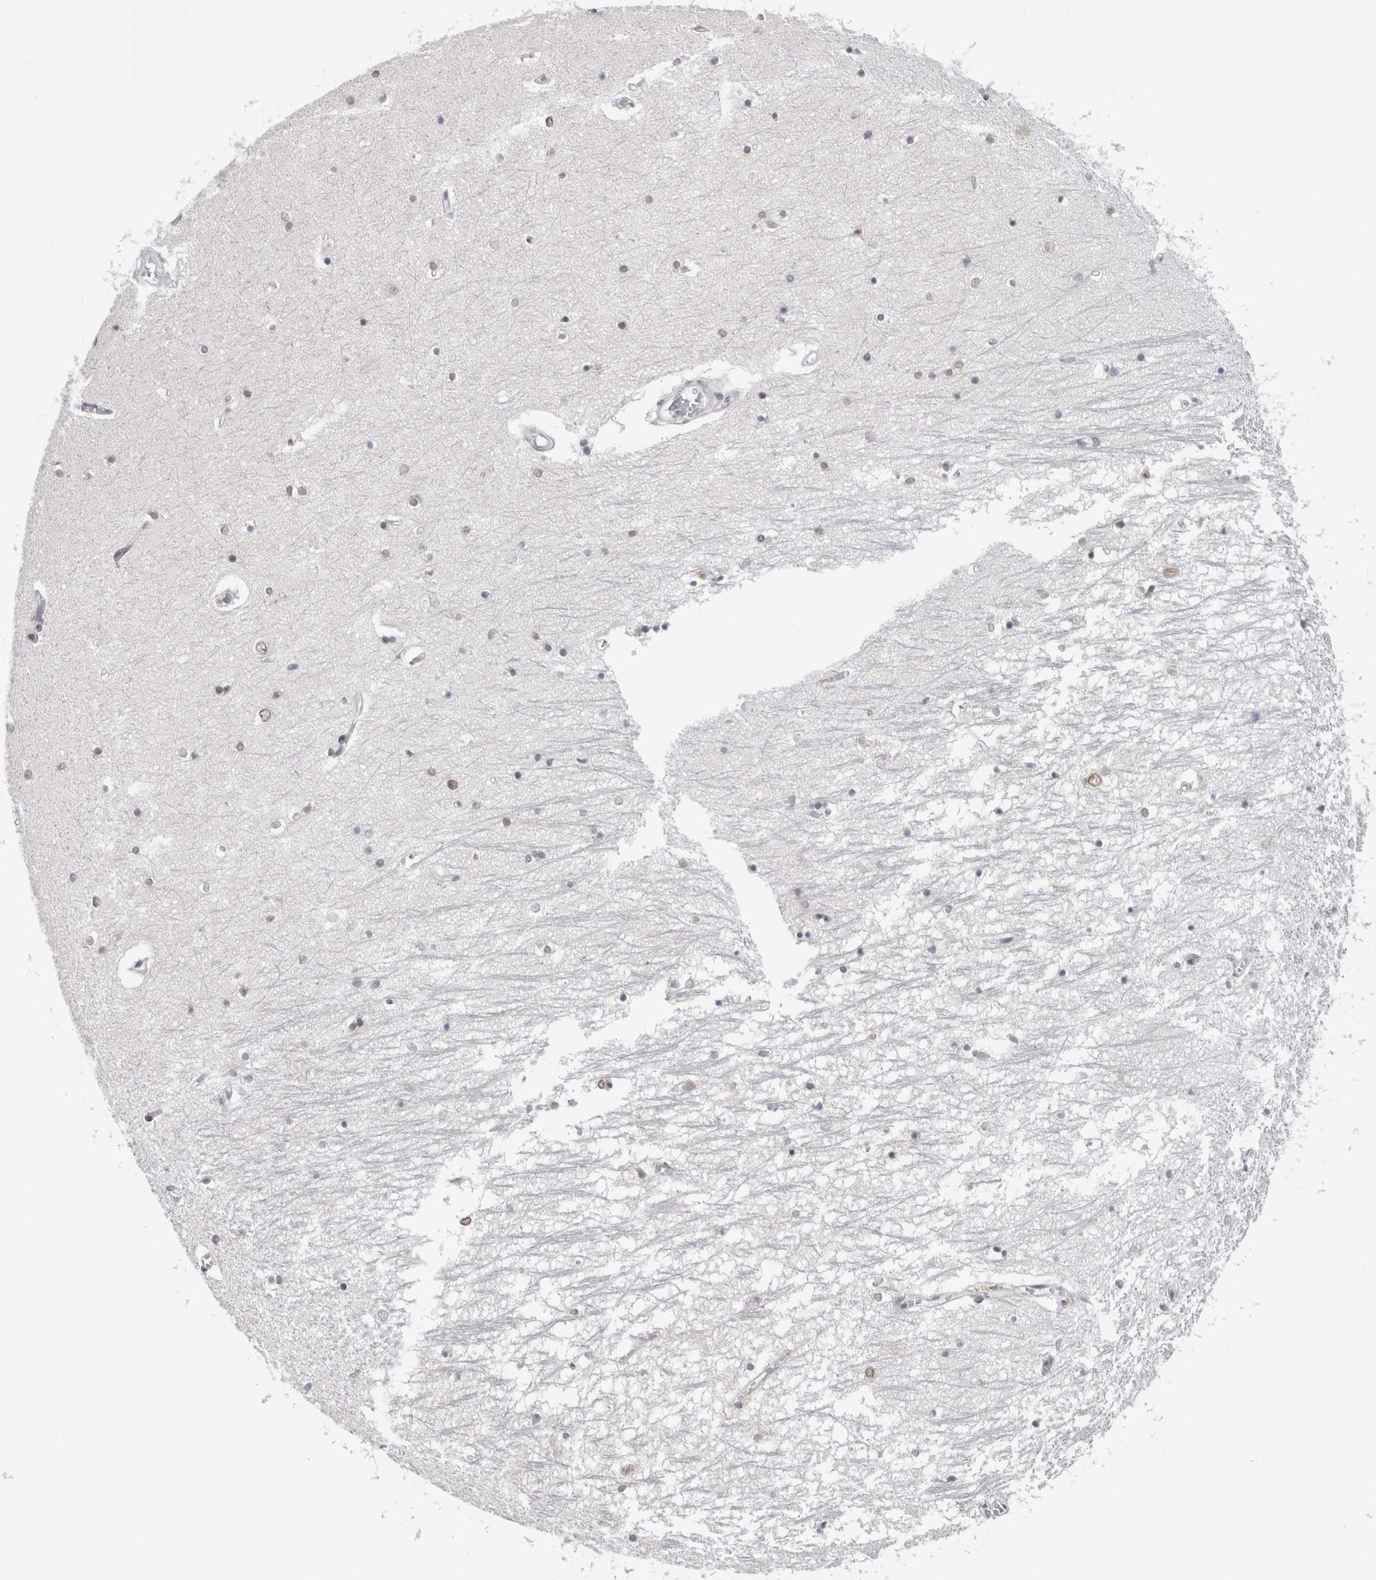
{"staining": {"intensity": "weak", "quantity": "<25%", "location": "nuclear"}, "tissue": "hippocampus", "cell_type": "Glial cells", "image_type": "normal", "snomed": [{"axis": "morphology", "description": "Normal tissue, NOS"}, {"axis": "topography", "description": "Hippocampus"}], "caption": "Immunohistochemistry (IHC) of normal hippocampus exhibits no expression in glial cells.", "gene": "ZNF770", "patient": {"sex": "male", "age": 70}}